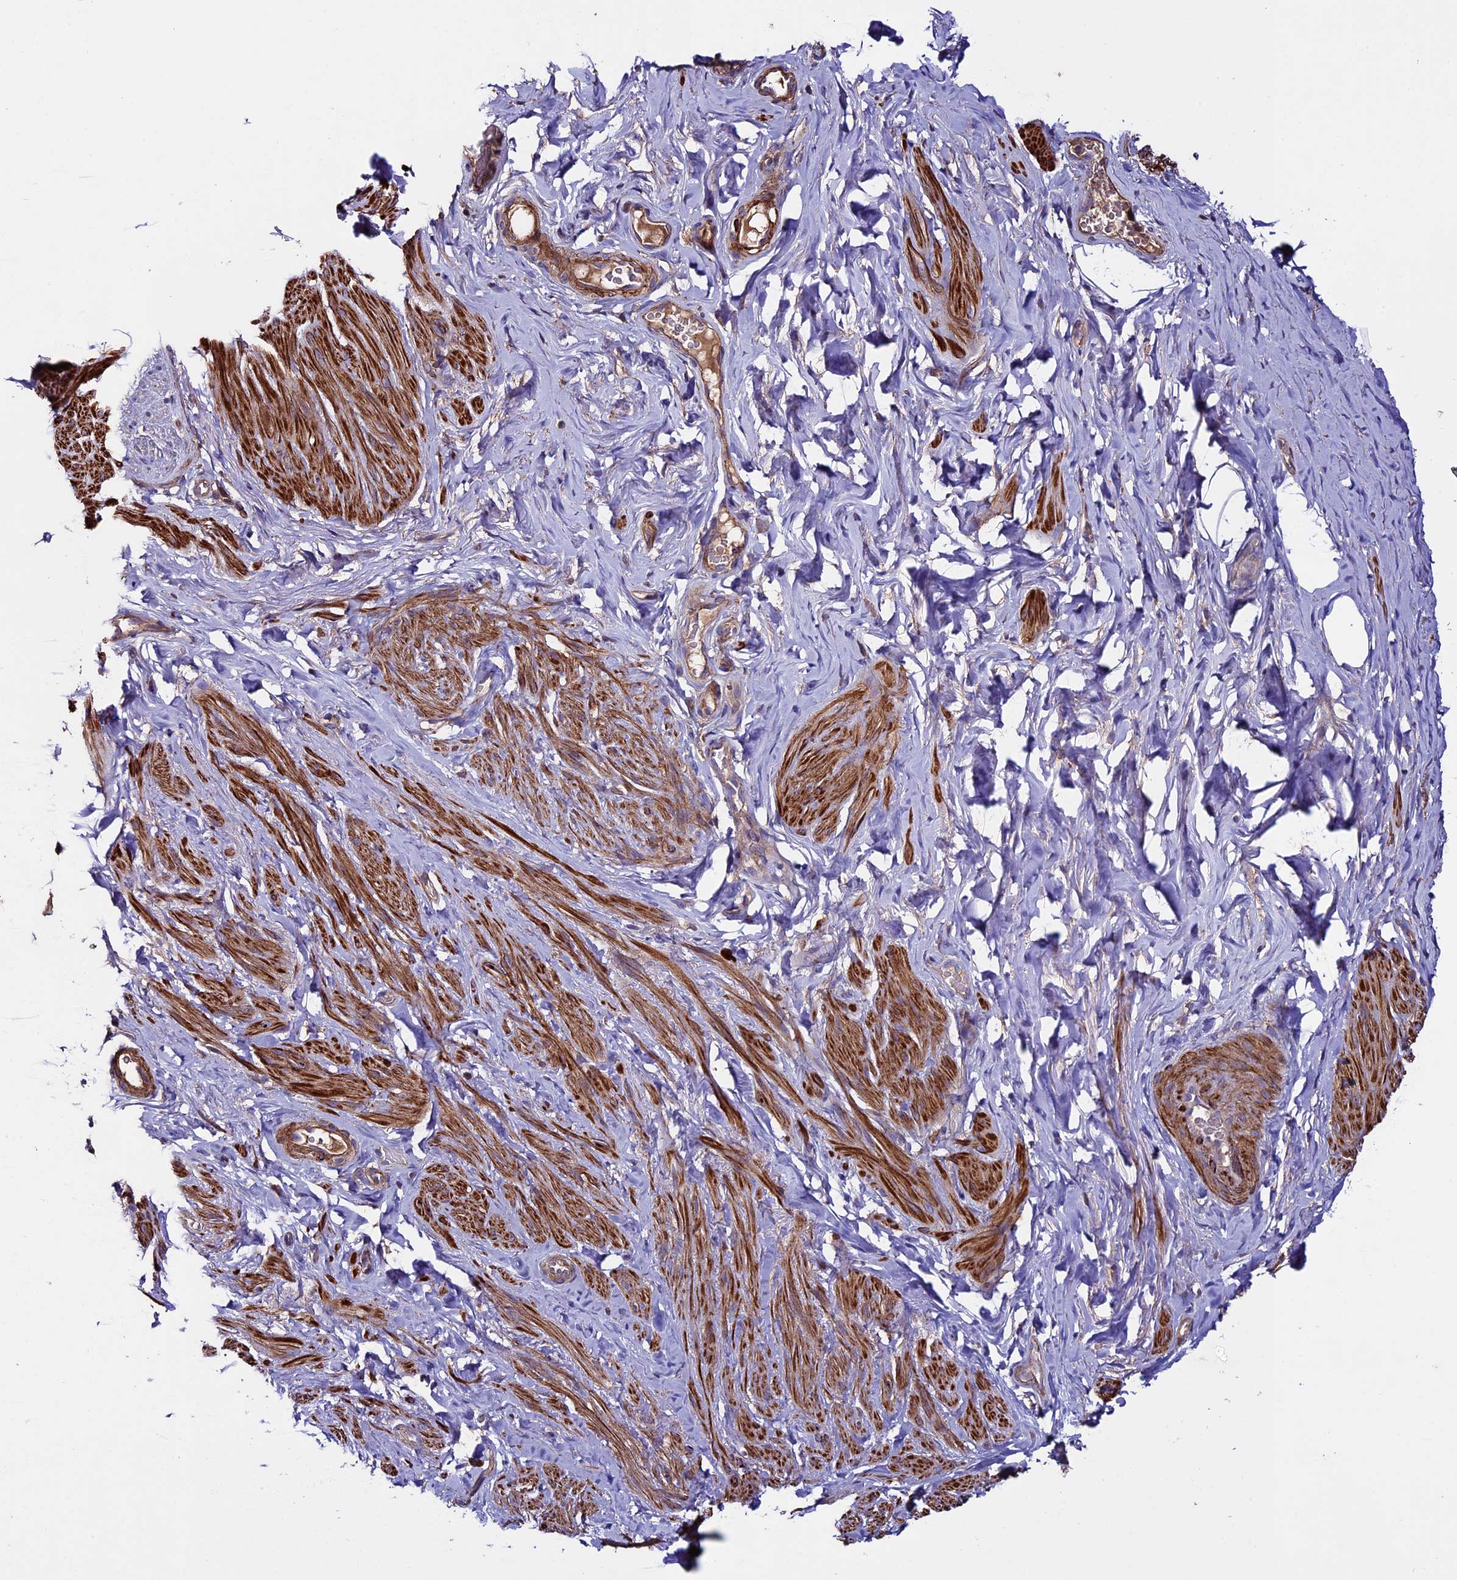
{"staining": {"intensity": "moderate", "quantity": "25%-75%", "location": "cytoplasmic/membranous"}, "tissue": "smooth muscle", "cell_type": "Smooth muscle cells", "image_type": "normal", "snomed": [{"axis": "morphology", "description": "Normal tissue, NOS"}, {"axis": "topography", "description": "Smooth muscle"}, {"axis": "topography", "description": "Peripheral nerve tissue"}], "caption": "Brown immunohistochemical staining in unremarkable smooth muscle exhibits moderate cytoplasmic/membranous expression in approximately 25%-75% of smooth muscle cells.", "gene": "EVA1B", "patient": {"sex": "male", "age": 69}}